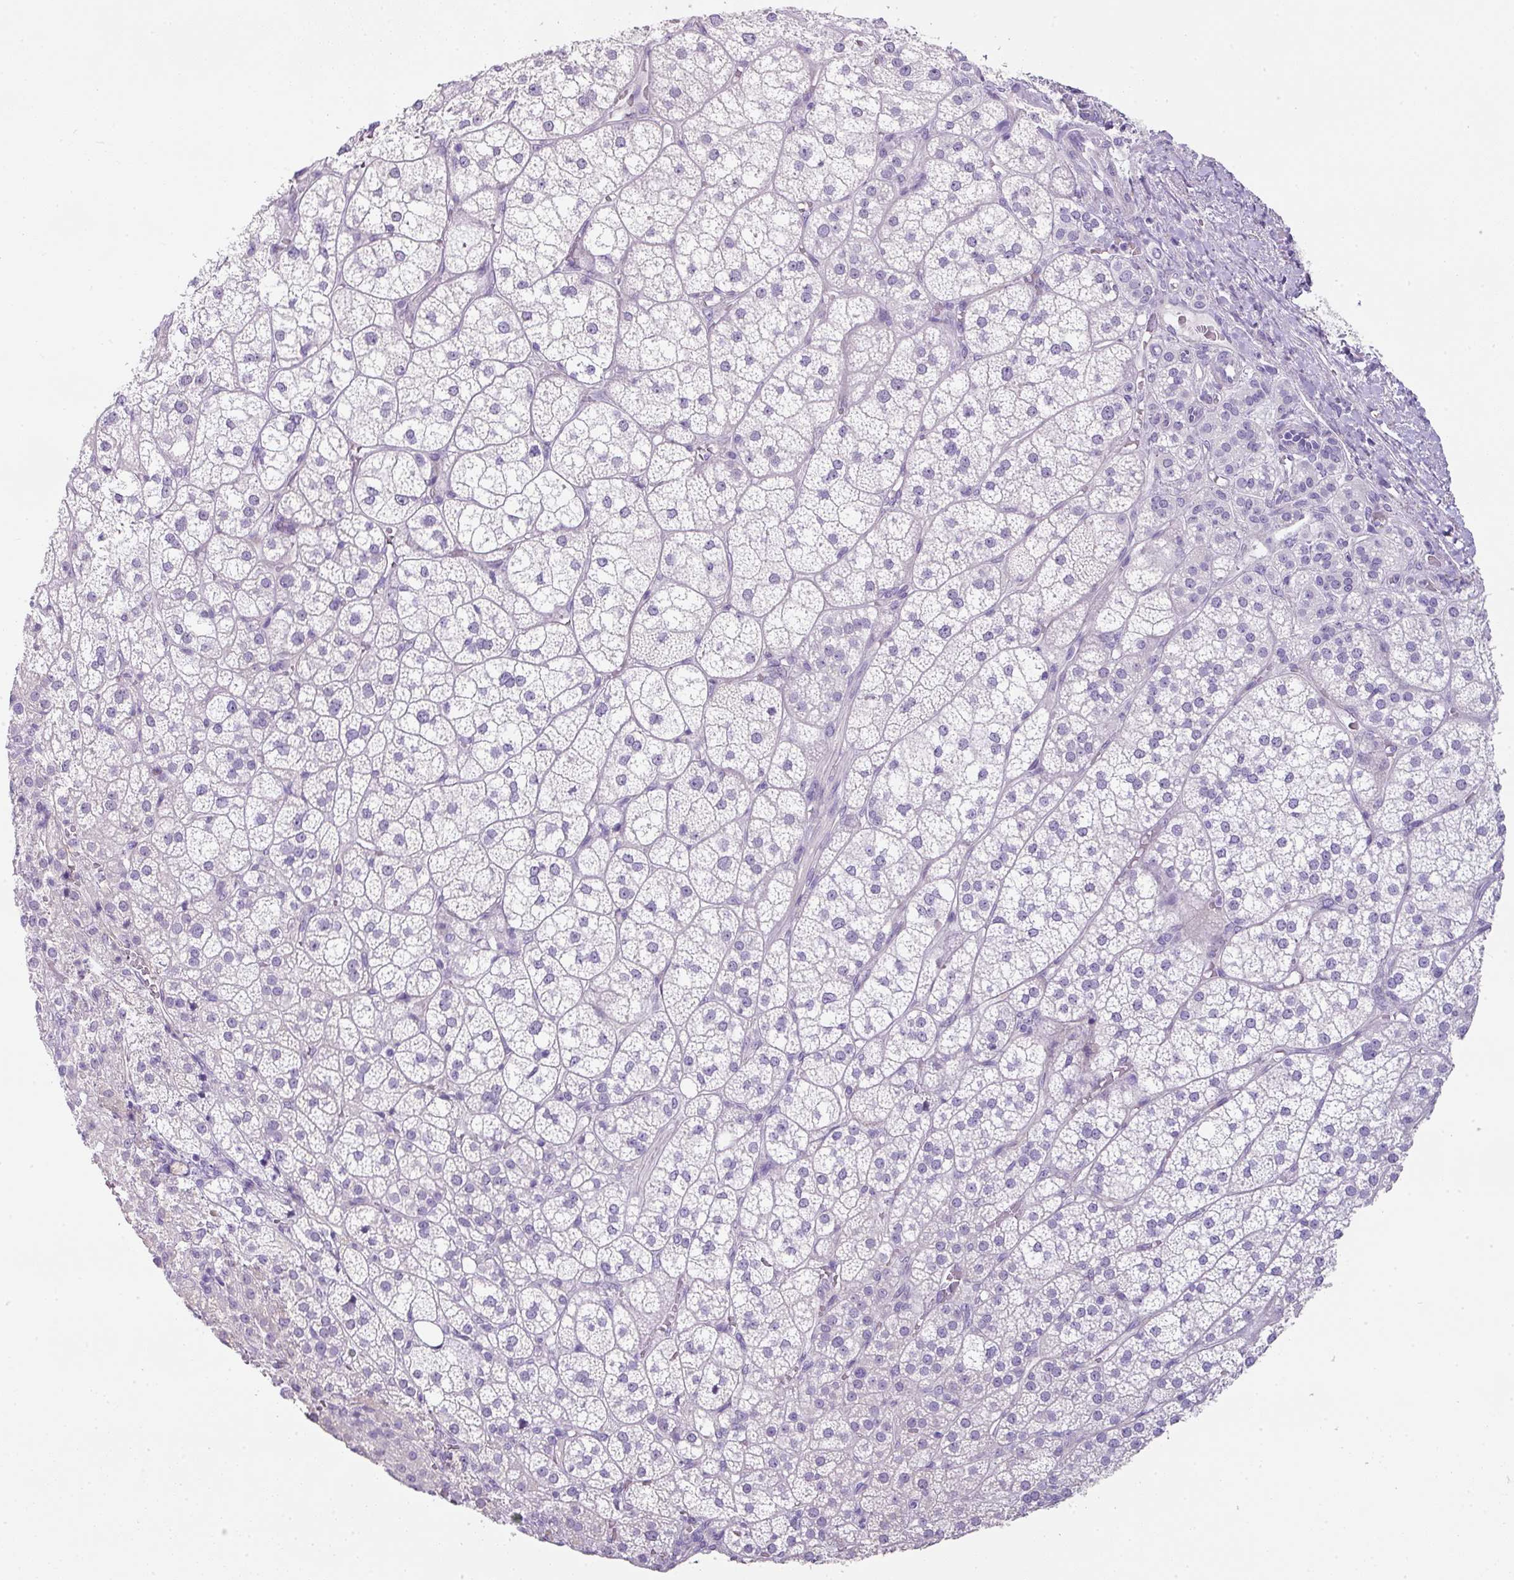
{"staining": {"intensity": "negative", "quantity": "none", "location": "none"}, "tissue": "adrenal gland", "cell_type": "Glandular cells", "image_type": "normal", "snomed": [{"axis": "morphology", "description": "Normal tissue, NOS"}, {"axis": "topography", "description": "Adrenal gland"}], "caption": "There is no significant expression in glandular cells of adrenal gland. Brightfield microscopy of immunohistochemistry stained with DAB (3,3'-diaminobenzidine) (brown) and hematoxylin (blue), captured at high magnification.", "gene": "OR52N1", "patient": {"sex": "female", "age": 60}}